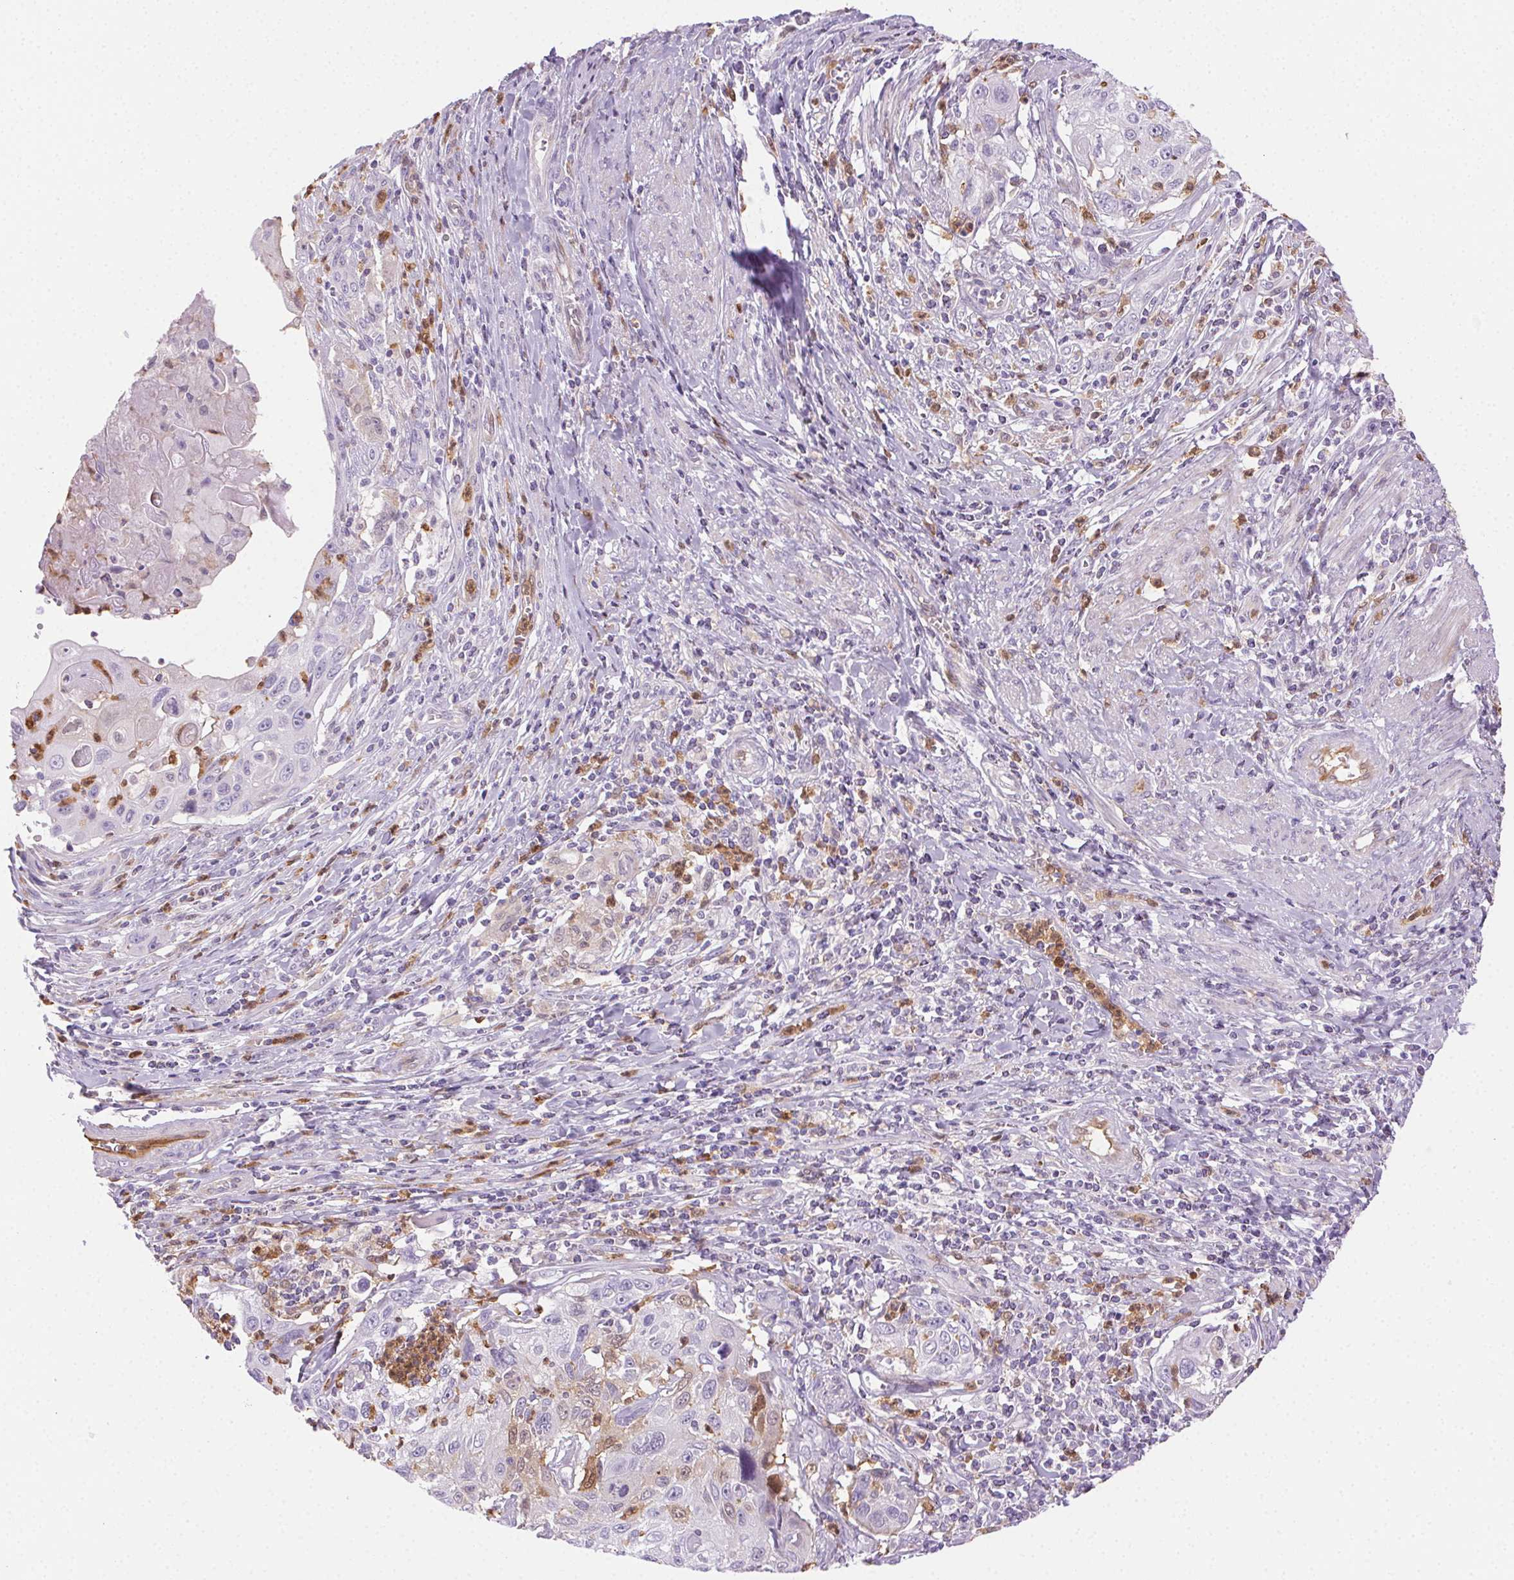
{"staining": {"intensity": "weak", "quantity": "<25%", "location": "nuclear"}, "tissue": "cervical cancer", "cell_type": "Tumor cells", "image_type": "cancer", "snomed": [{"axis": "morphology", "description": "Squamous cell carcinoma, NOS"}, {"axis": "topography", "description": "Cervix"}], "caption": "Image shows no significant protein positivity in tumor cells of squamous cell carcinoma (cervical).", "gene": "TMEM45A", "patient": {"sex": "female", "age": 70}}